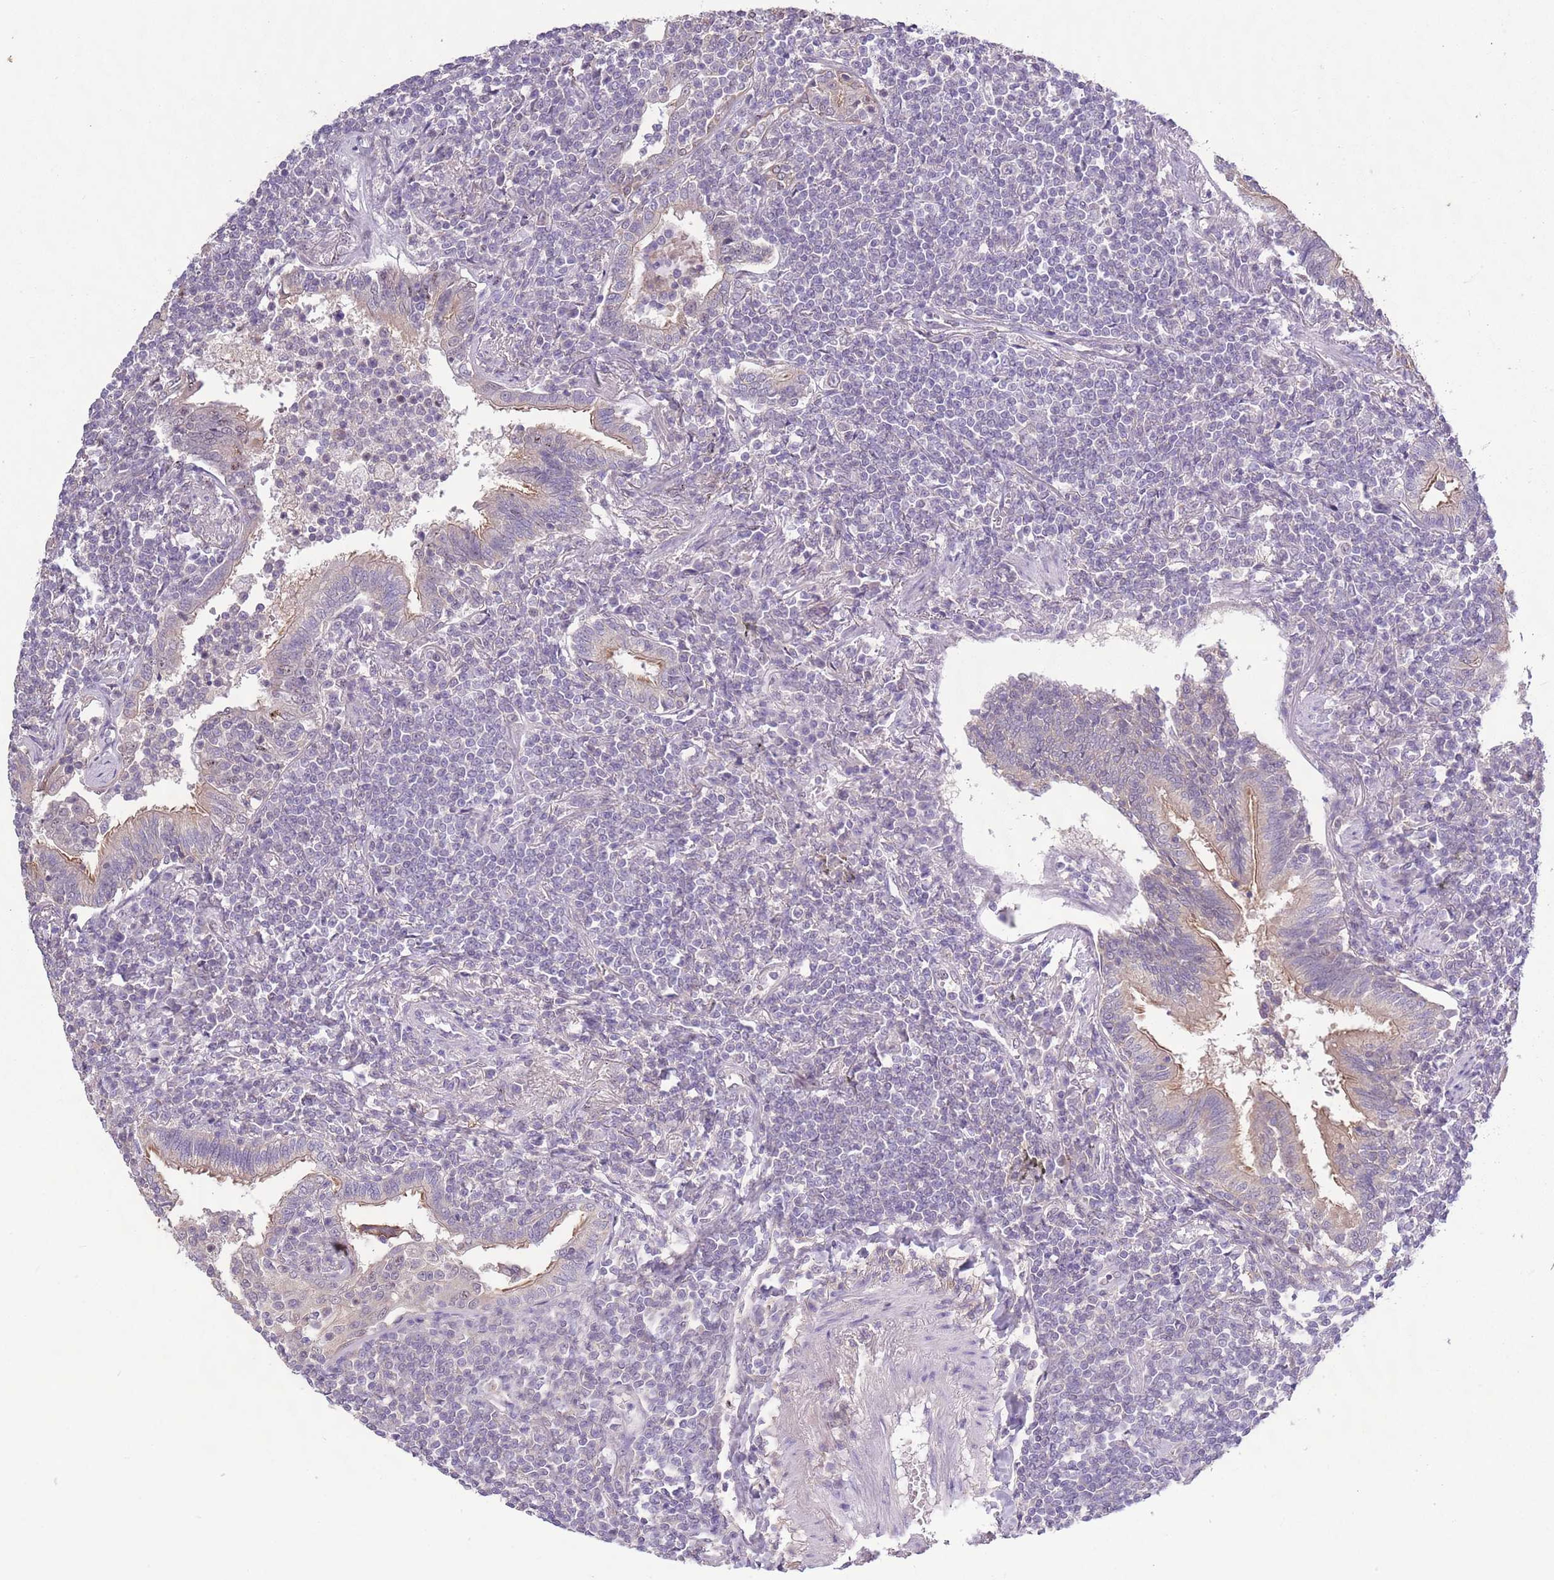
{"staining": {"intensity": "negative", "quantity": "none", "location": "none"}, "tissue": "lymphoma", "cell_type": "Tumor cells", "image_type": "cancer", "snomed": [{"axis": "morphology", "description": "Malignant lymphoma, non-Hodgkin's type, Low grade"}, {"axis": "topography", "description": "Lung"}], "caption": "Protein analysis of malignant lymphoma, non-Hodgkin's type (low-grade) displays no significant expression in tumor cells. (Stains: DAB immunohistochemistry with hematoxylin counter stain, Microscopy: brightfield microscopy at high magnification).", "gene": "CAPN9", "patient": {"sex": "female", "age": 71}}